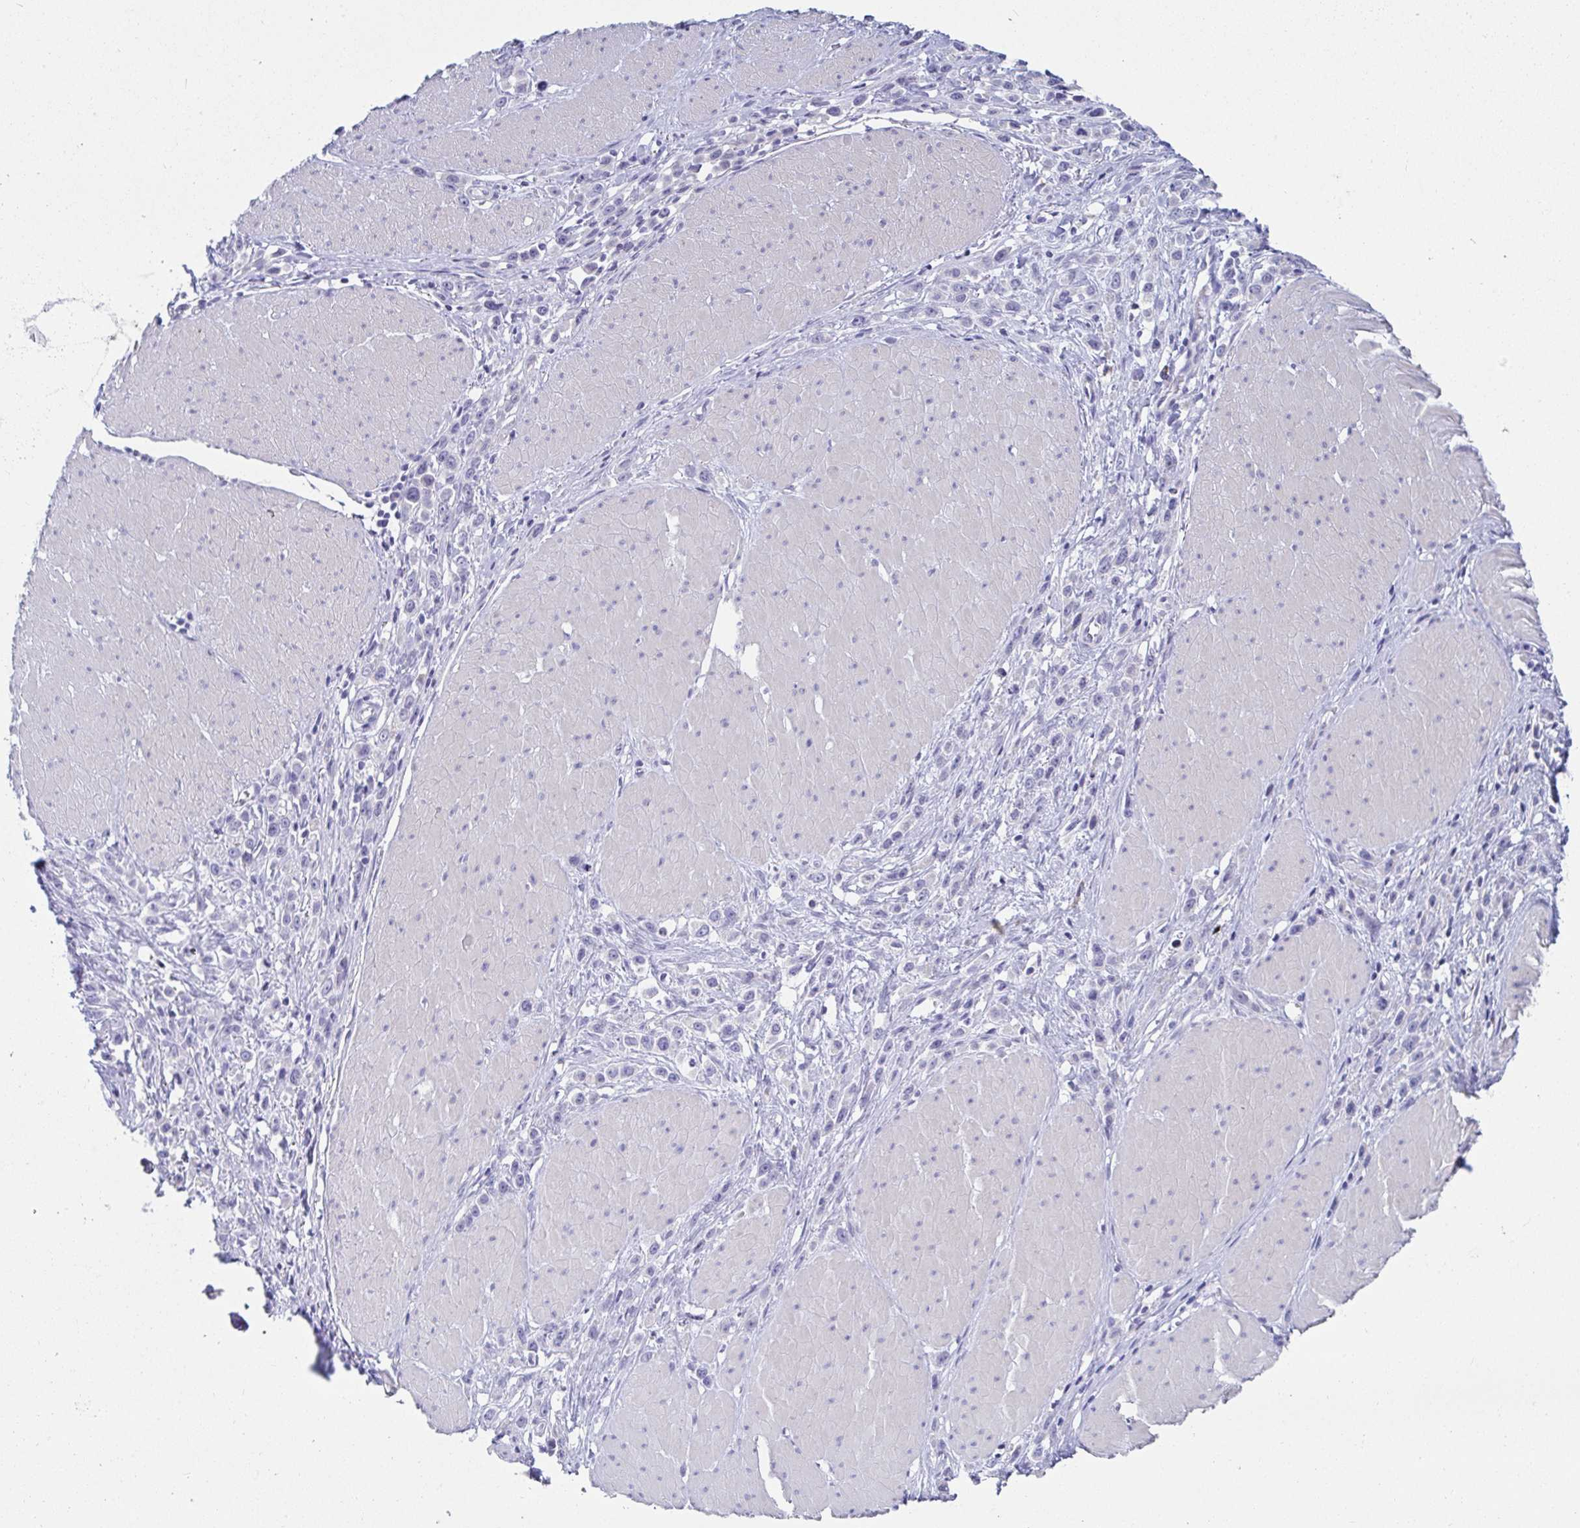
{"staining": {"intensity": "negative", "quantity": "none", "location": "none"}, "tissue": "stomach cancer", "cell_type": "Tumor cells", "image_type": "cancer", "snomed": [{"axis": "morphology", "description": "Adenocarcinoma, NOS"}, {"axis": "topography", "description": "Stomach"}], "caption": "An immunohistochemistry micrograph of adenocarcinoma (stomach) is shown. There is no staining in tumor cells of adenocarcinoma (stomach). (Immunohistochemistry, brightfield microscopy, high magnification).", "gene": "C4orf17", "patient": {"sex": "male", "age": 47}}